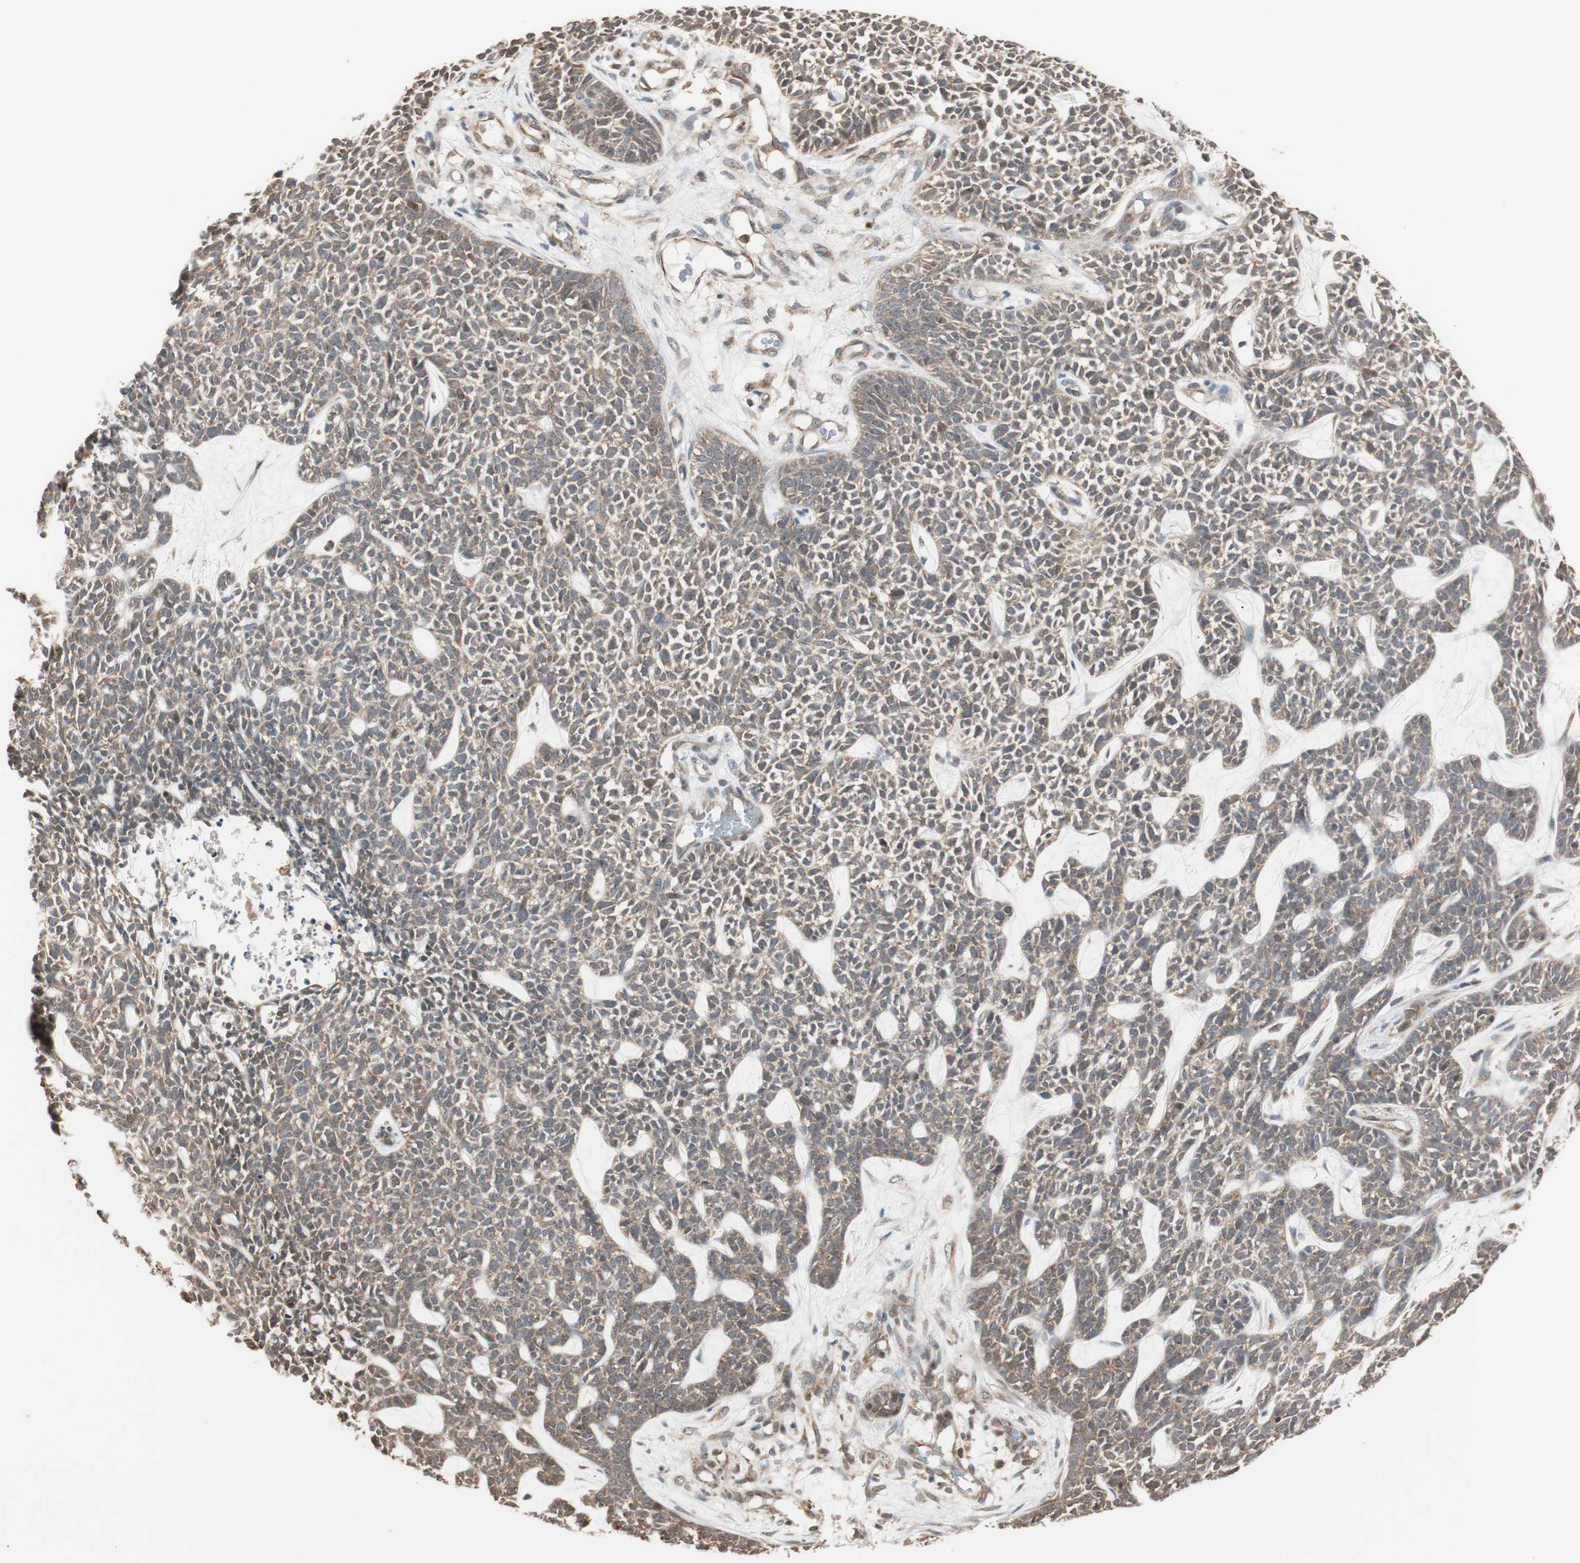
{"staining": {"intensity": "weak", "quantity": "25%-75%", "location": "cytoplasmic/membranous"}, "tissue": "skin cancer", "cell_type": "Tumor cells", "image_type": "cancer", "snomed": [{"axis": "morphology", "description": "Basal cell carcinoma"}, {"axis": "topography", "description": "Skin"}], "caption": "Basal cell carcinoma (skin) stained with a protein marker reveals weak staining in tumor cells.", "gene": "FBXO5", "patient": {"sex": "female", "age": 84}}